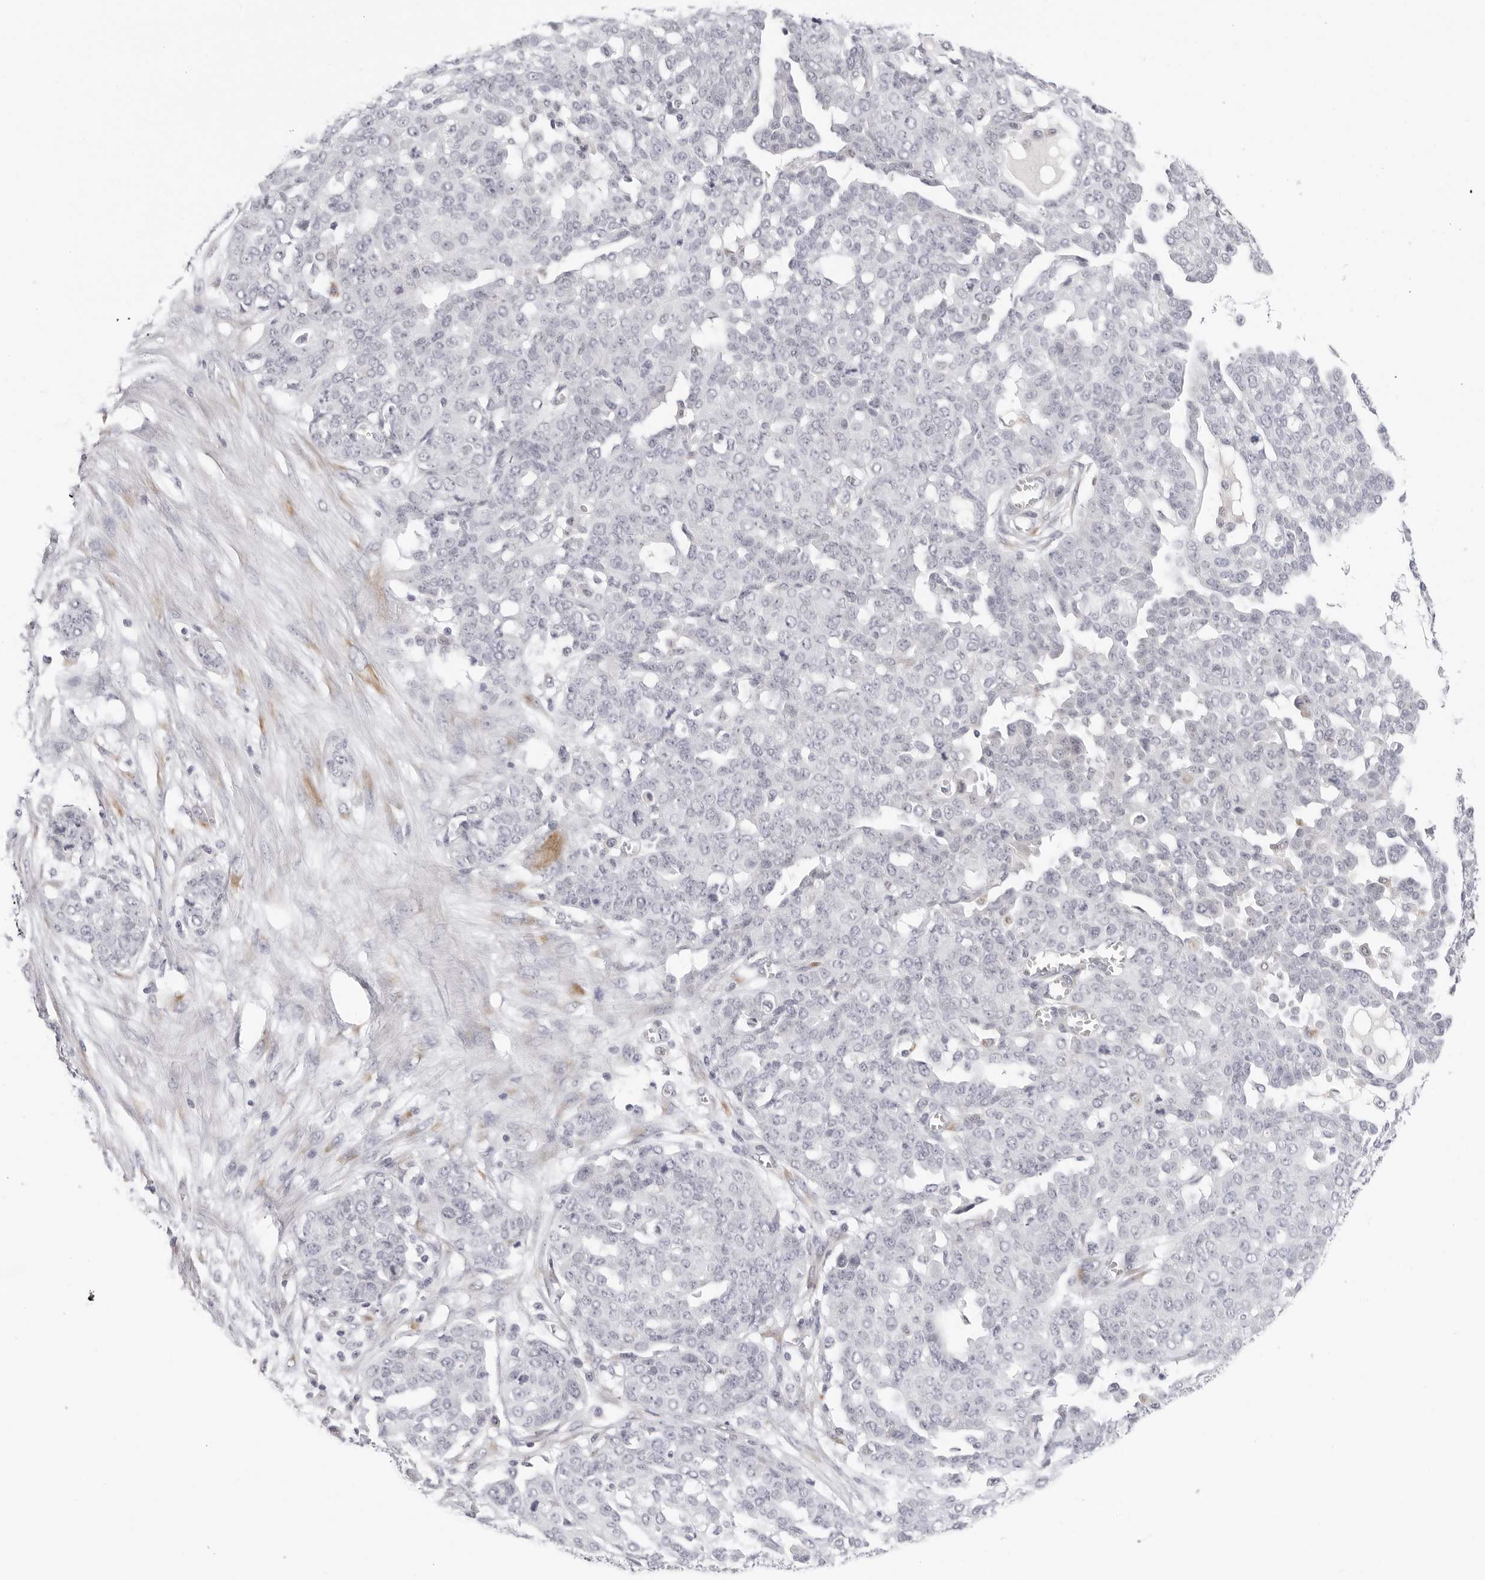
{"staining": {"intensity": "negative", "quantity": "none", "location": "none"}, "tissue": "ovarian cancer", "cell_type": "Tumor cells", "image_type": "cancer", "snomed": [{"axis": "morphology", "description": "Cystadenocarcinoma, serous, NOS"}, {"axis": "topography", "description": "Soft tissue"}, {"axis": "topography", "description": "Ovary"}], "caption": "Human ovarian cancer (serous cystadenocarcinoma) stained for a protein using immunohistochemistry reveals no staining in tumor cells.", "gene": "EDN2", "patient": {"sex": "female", "age": 57}}